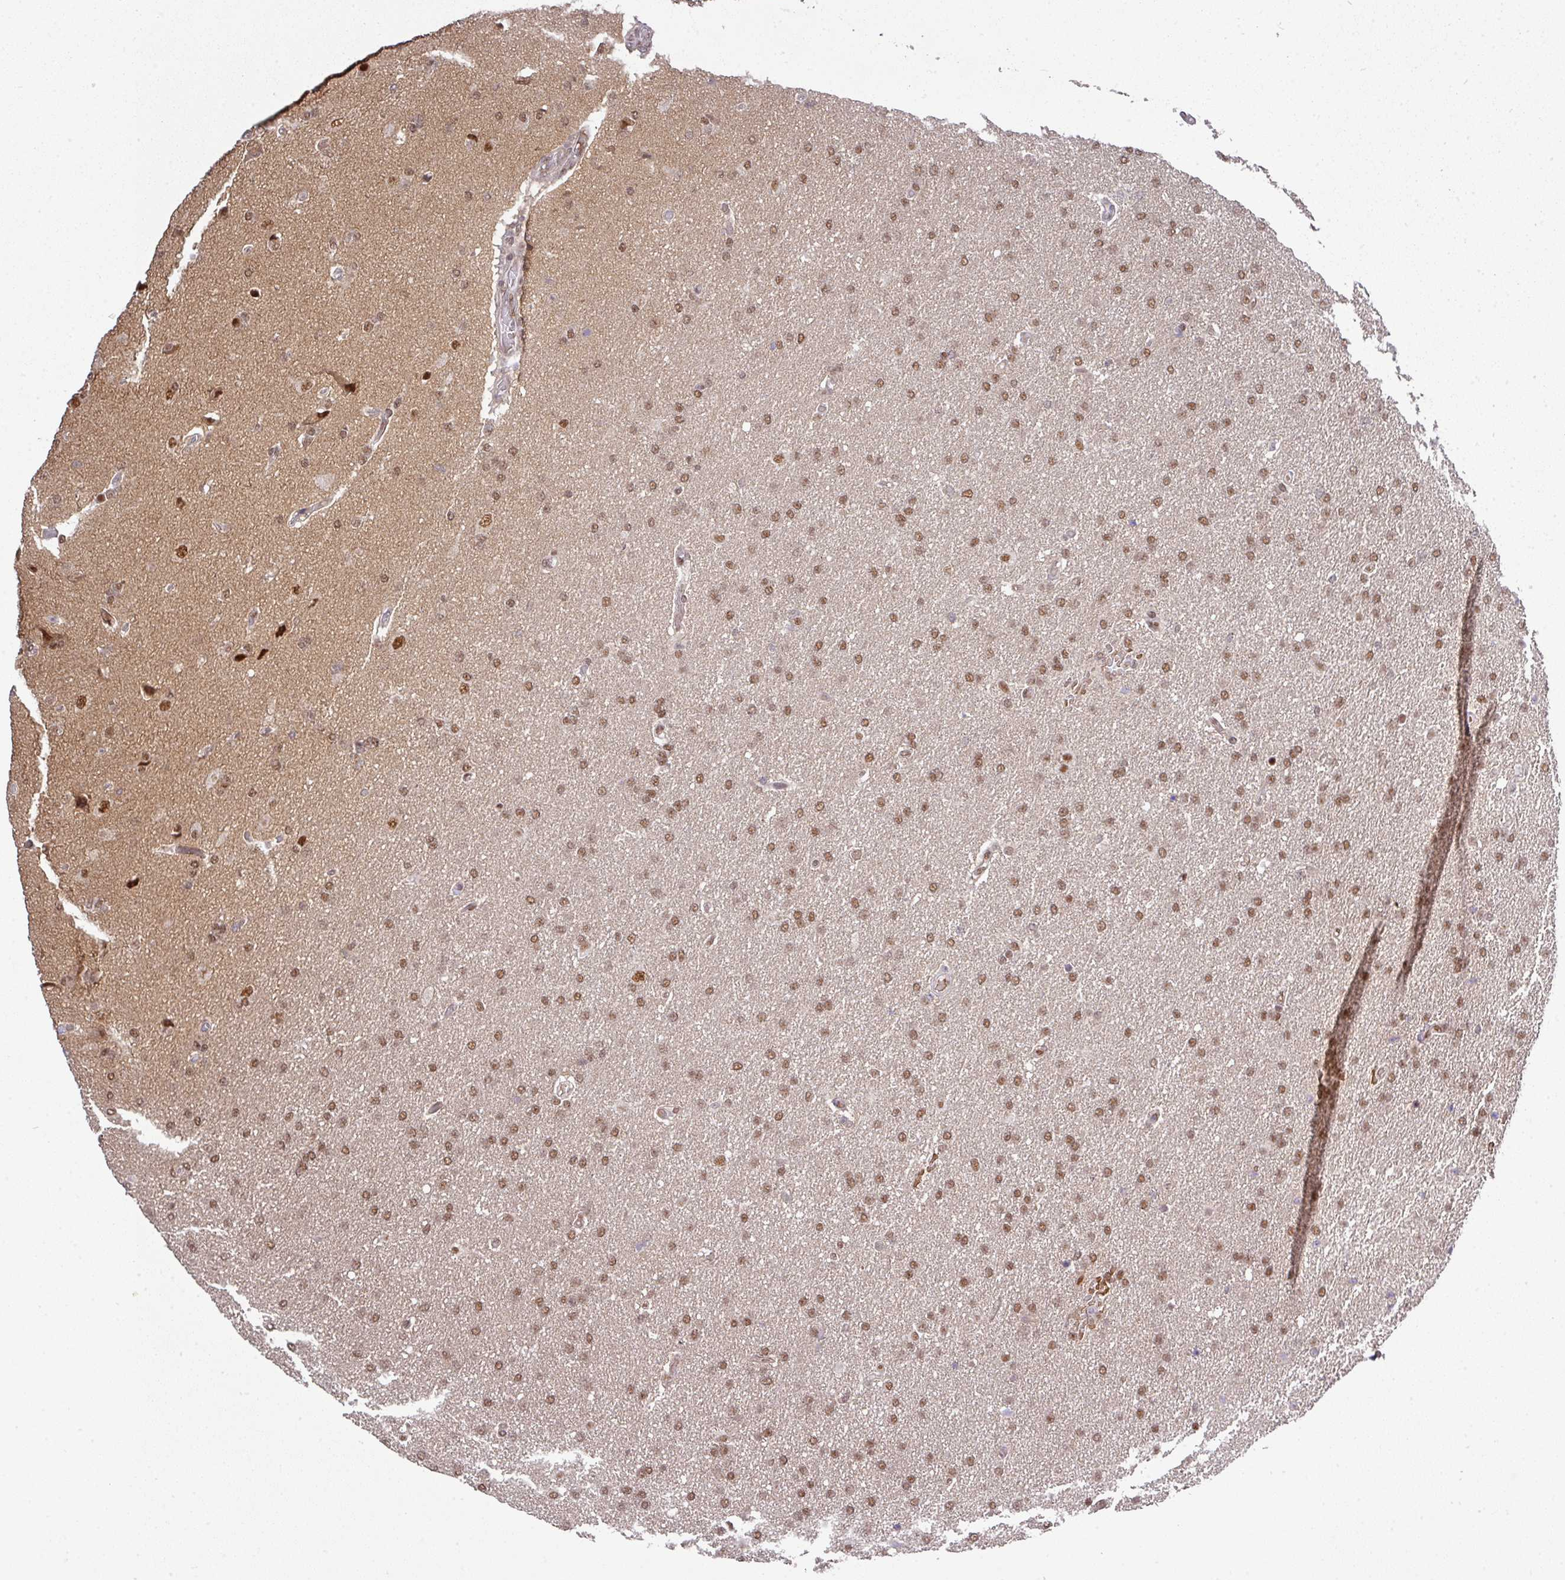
{"staining": {"intensity": "moderate", "quantity": ">75%", "location": "nuclear"}, "tissue": "glioma", "cell_type": "Tumor cells", "image_type": "cancer", "snomed": [{"axis": "morphology", "description": "Glioma, malignant, High grade"}, {"axis": "topography", "description": "Brain"}], "caption": "Malignant glioma (high-grade) was stained to show a protein in brown. There is medium levels of moderate nuclear positivity in approximately >75% of tumor cells. Using DAB (brown) and hematoxylin (blue) stains, captured at high magnification using brightfield microscopy.", "gene": "CIC", "patient": {"sex": "male", "age": 72}}